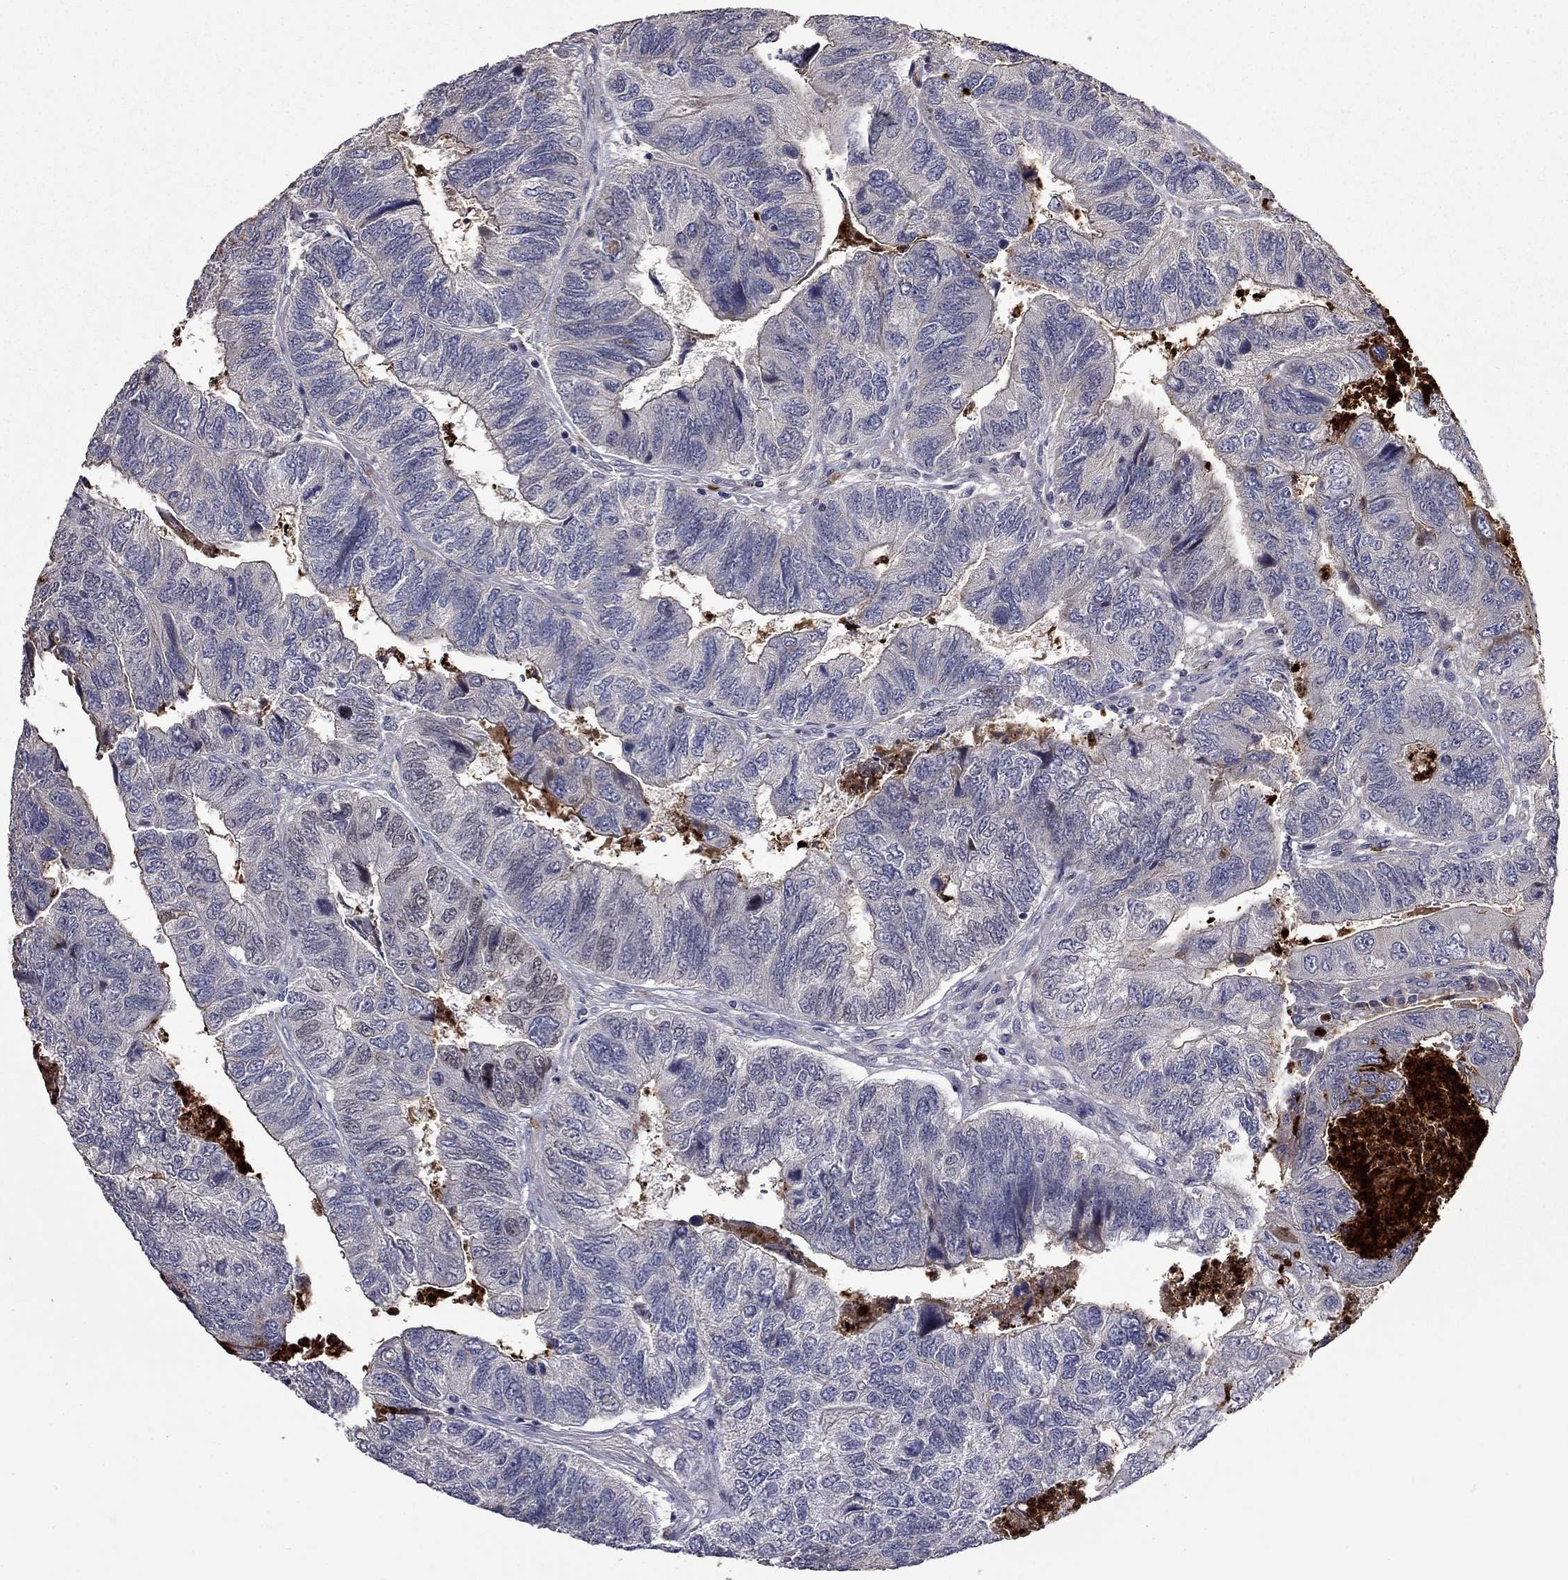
{"staining": {"intensity": "negative", "quantity": "none", "location": "none"}, "tissue": "colorectal cancer", "cell_type": "Tumor cells", "image_type": "cancer", "snomed": [{"axis": "morphology", "description": "Adenocarcinoma, NOS"}, {"axis": "topography", "description": "Colon"}], "caption": "IHC micrograph of neoplastic tissue: colorectal cancer (adenocarcinoma) stained with DAB exhibits no significant protein positivity in tumor cells. (Stains: DAB (3,3'-diaminobenzidine) IHC with hematoxylin counter stain, Microscopy: brightfield microscopy at high magnification).", "gene": "SATB1", "patient": {"sex": "female", "age": 67}}